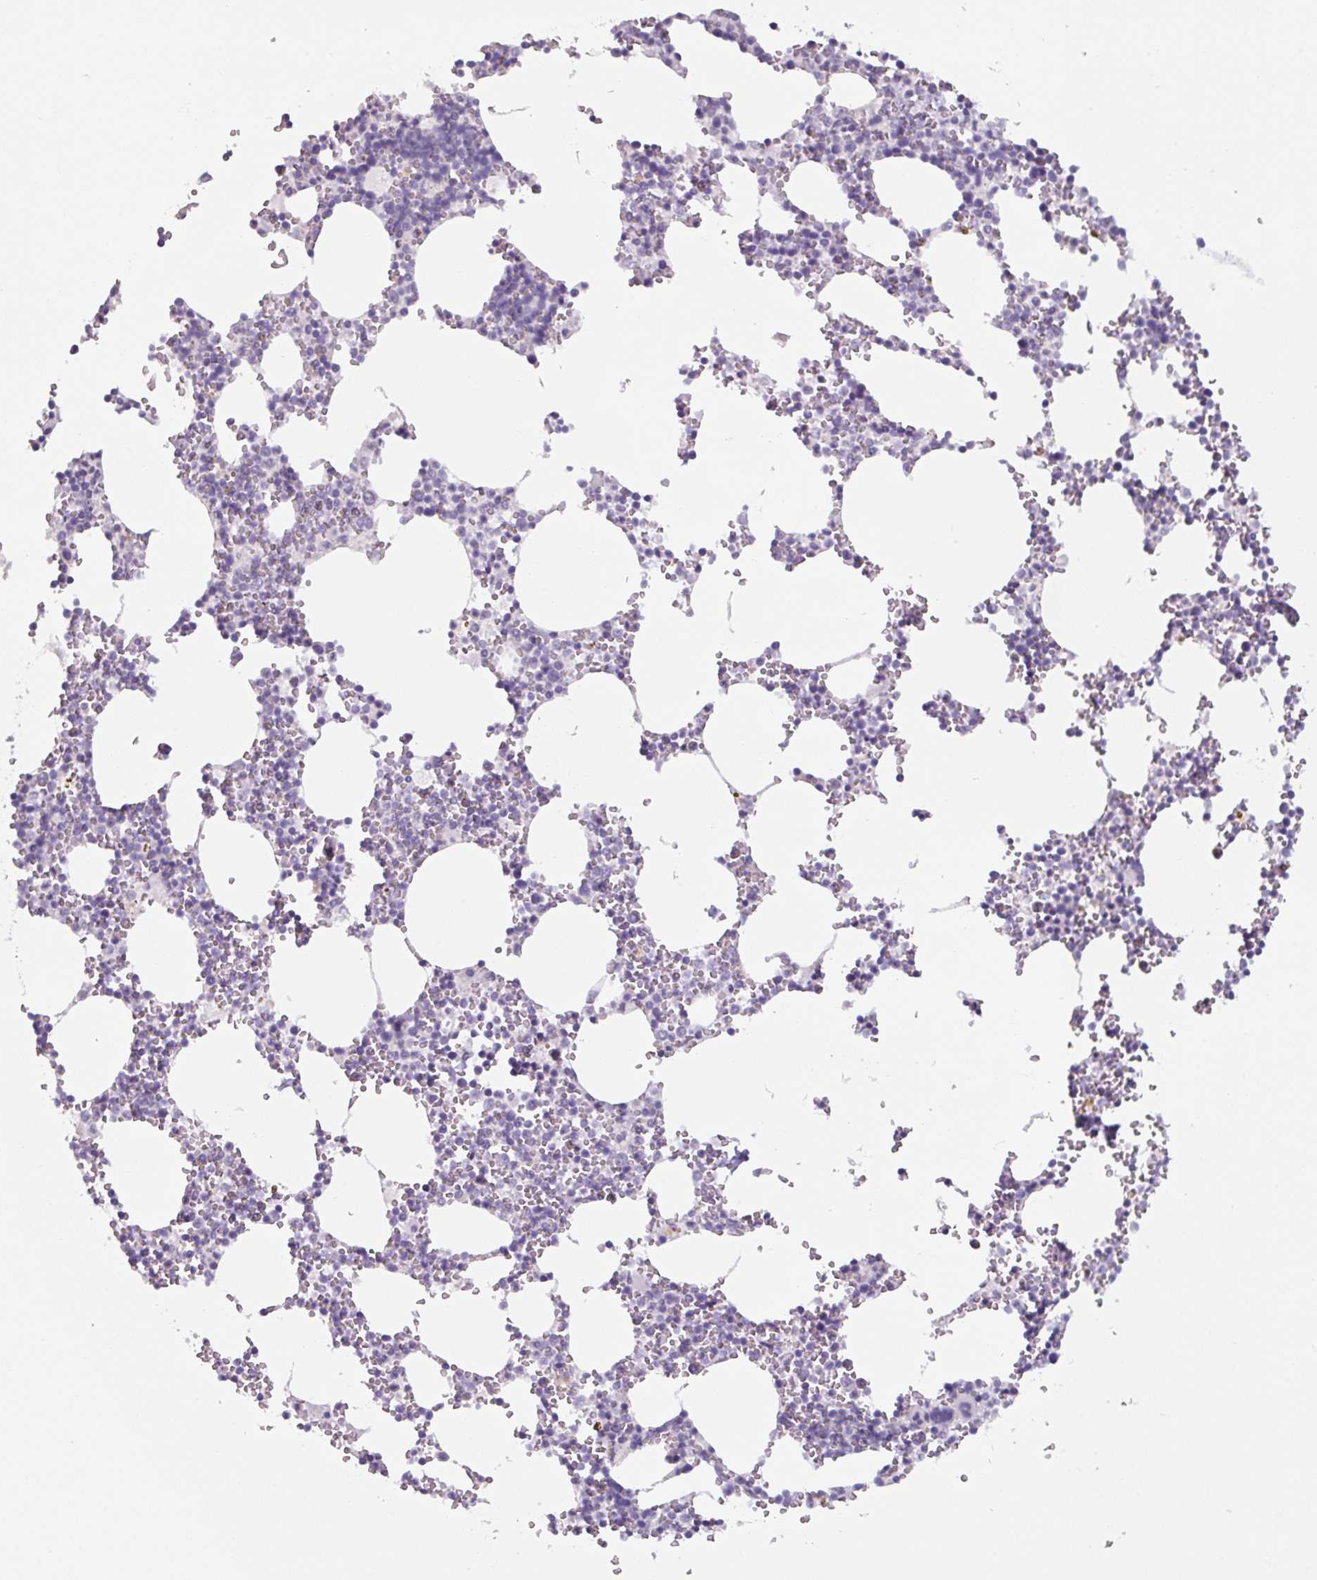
{"staining": {"intensity": "negative", "quantity": "none", "location": "none"}, "tissue": "bone marrow", "cell_type": "Hematopoietic cells", "image_type": "normal", "snomed": [{"axis": "morphology", "description": "Normal tissue, NOS"}, {"axis": "topography", "description": "Bone marrow"}], "caption": "Benign bone marrow was stained to show a protein in brown. There is no significant expression in hematopoietic cells.", "gene": "TNFRSF8", "patient": {"sex": "male", "age": 54}}